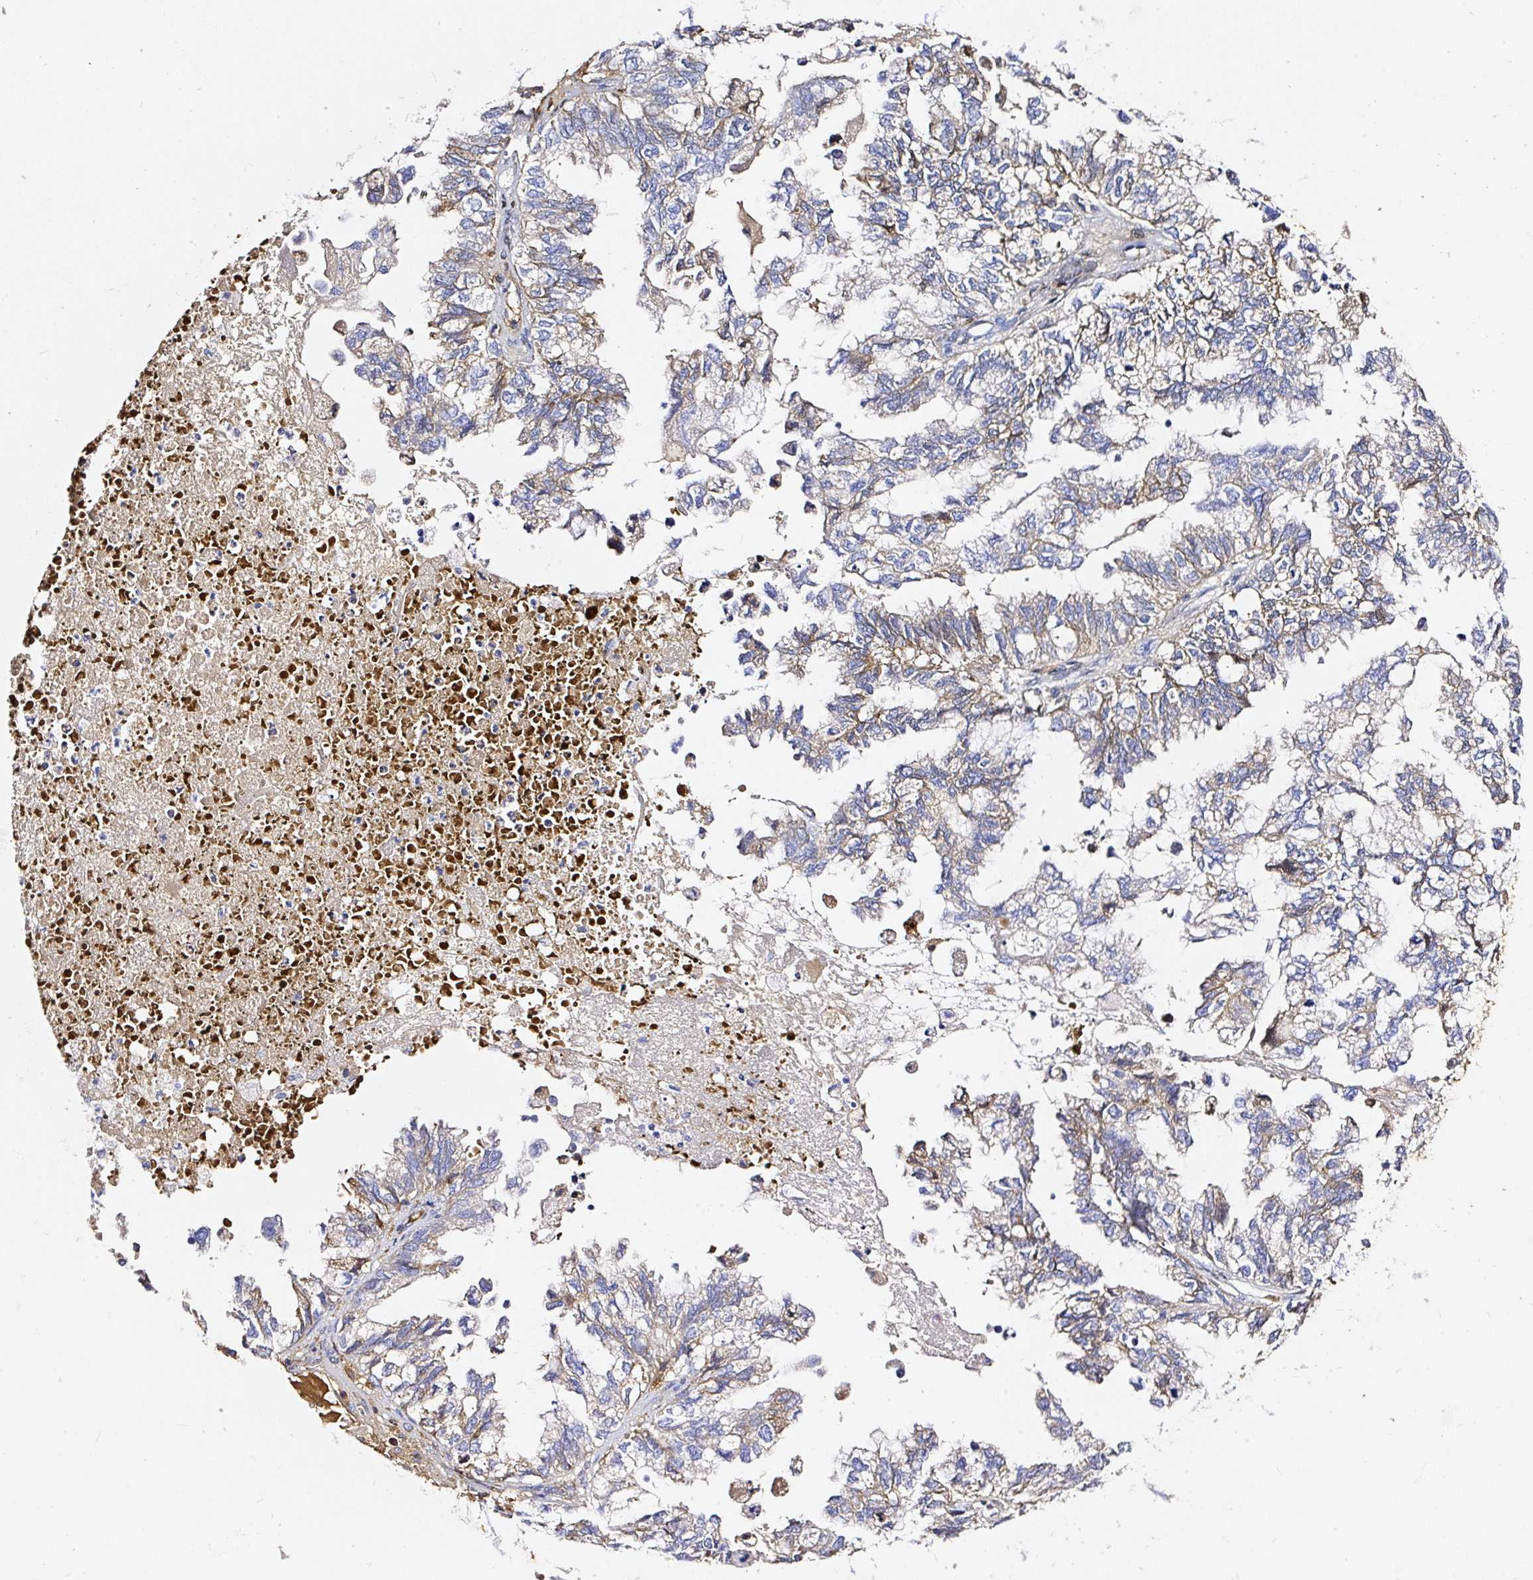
{"staining": {"intensity": "weak", "quantity": "<25%", "location": "cytoplasmic/membranous"}, "tissue": "ovarian cancer", "cell_type": "Tumor cells", "image_type": "cancer", "snomed": [{"axis": "morphology", "description": "Cystadenocarcinoma, mucinous, NOS"}, {"axis": "topography", "description": "Ovary"}], "caption": "Tumor cells are negative for brown protein staining in ovarian mucinous cystadenocarcinoma.", "gene": "CLEC3B", "patient": {"sex": "female", "age": 72}}